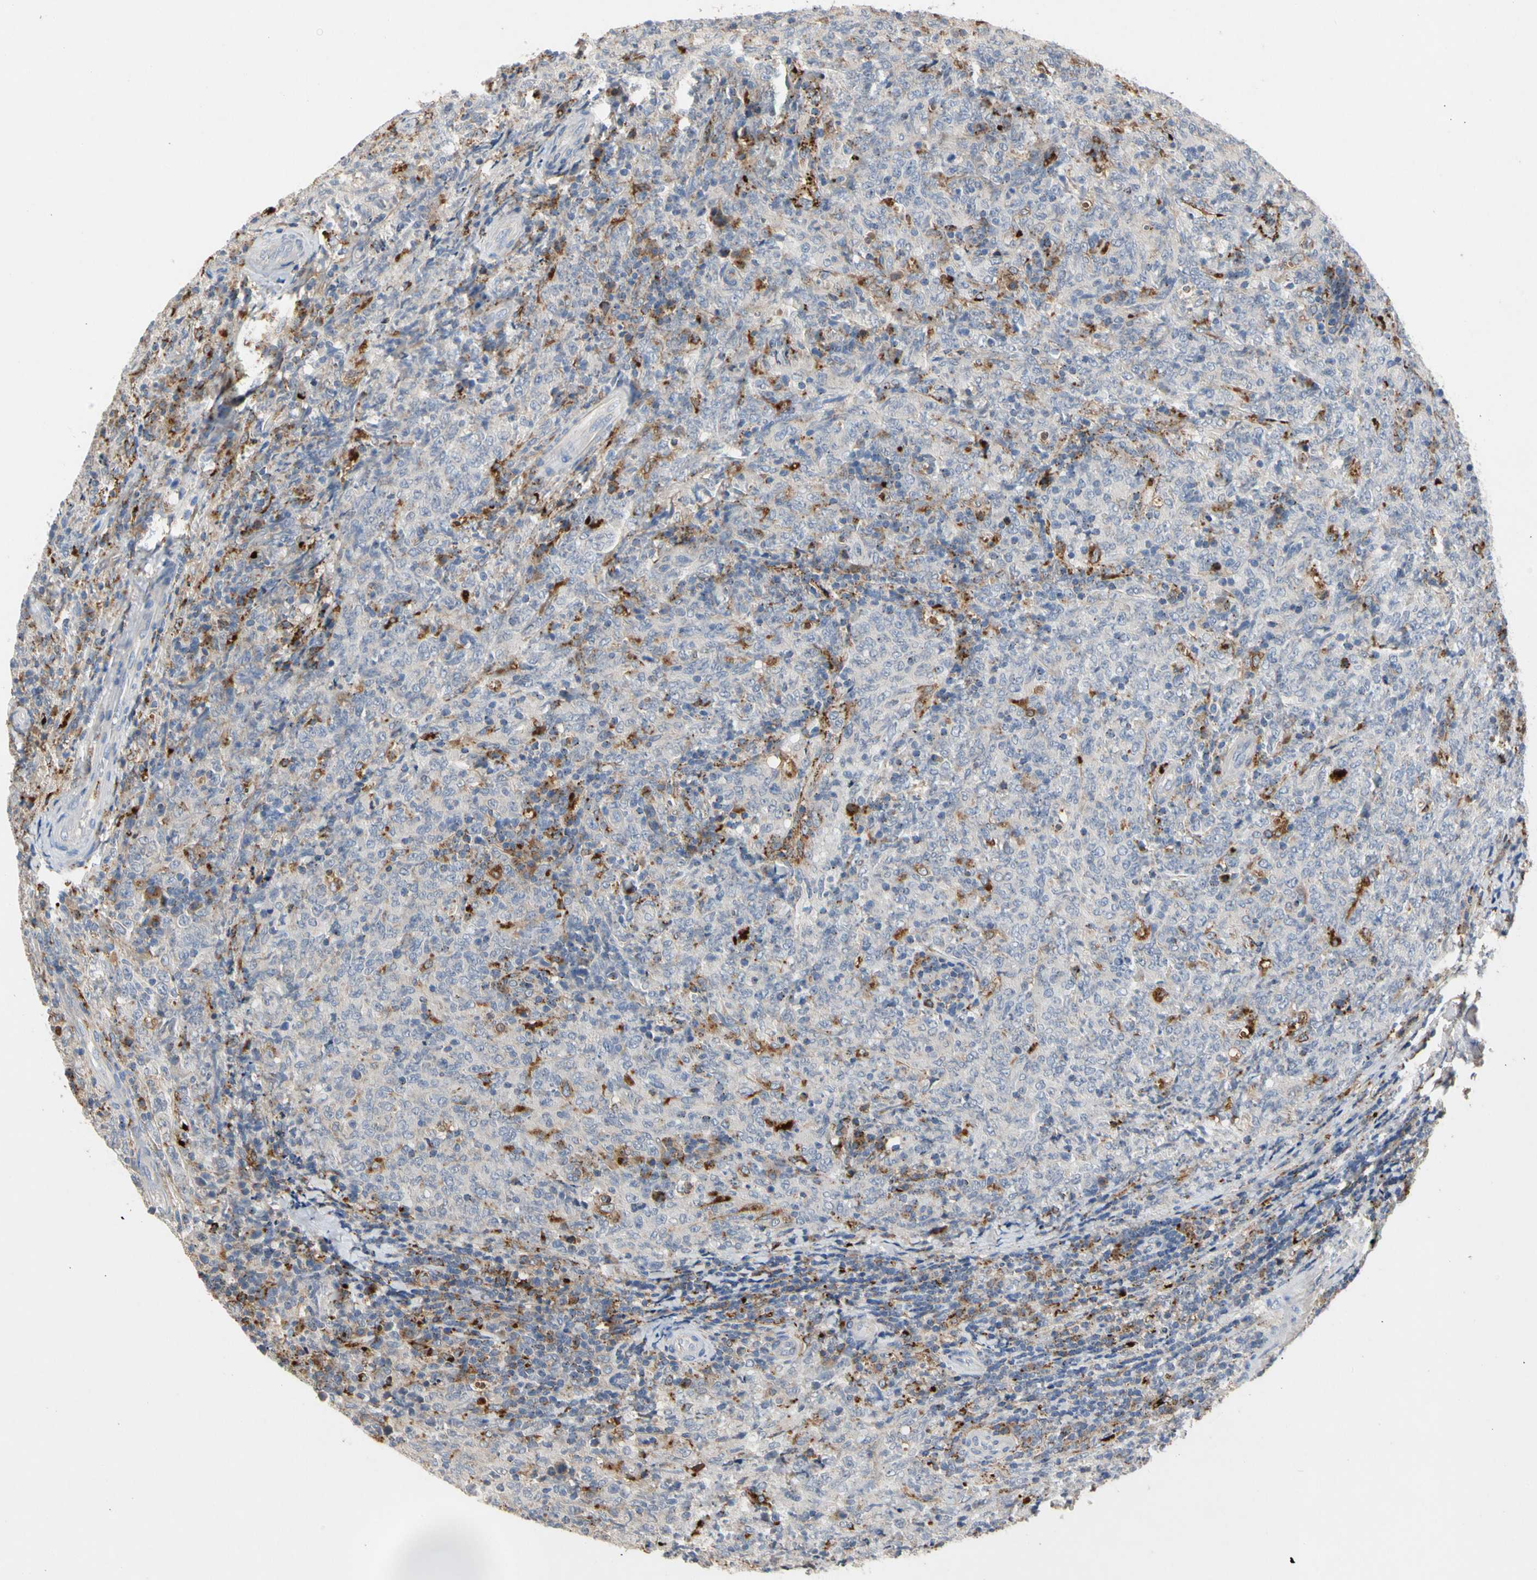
{"staining": {"intensity": "negative", "quantity": "none", "location": "none"}, "tissue": "lymphoma", "cell_type": "Tumor cells", "image_type": "cancer", "snomed": [{"axis": "morphology", "description": "Malignant lymphoma, non-Hodgkin's type, High grade"}, {"axis": "topography", "description": "Tonsil"}], "caption": "This is a photomicrograph of IHC staining of high-grade malignant lymphoma, non-Hodgkin's type, which shows no positivity in tumor cells.", "gene": "ADA2", "patient": {"sex": "female", "age": 36}}